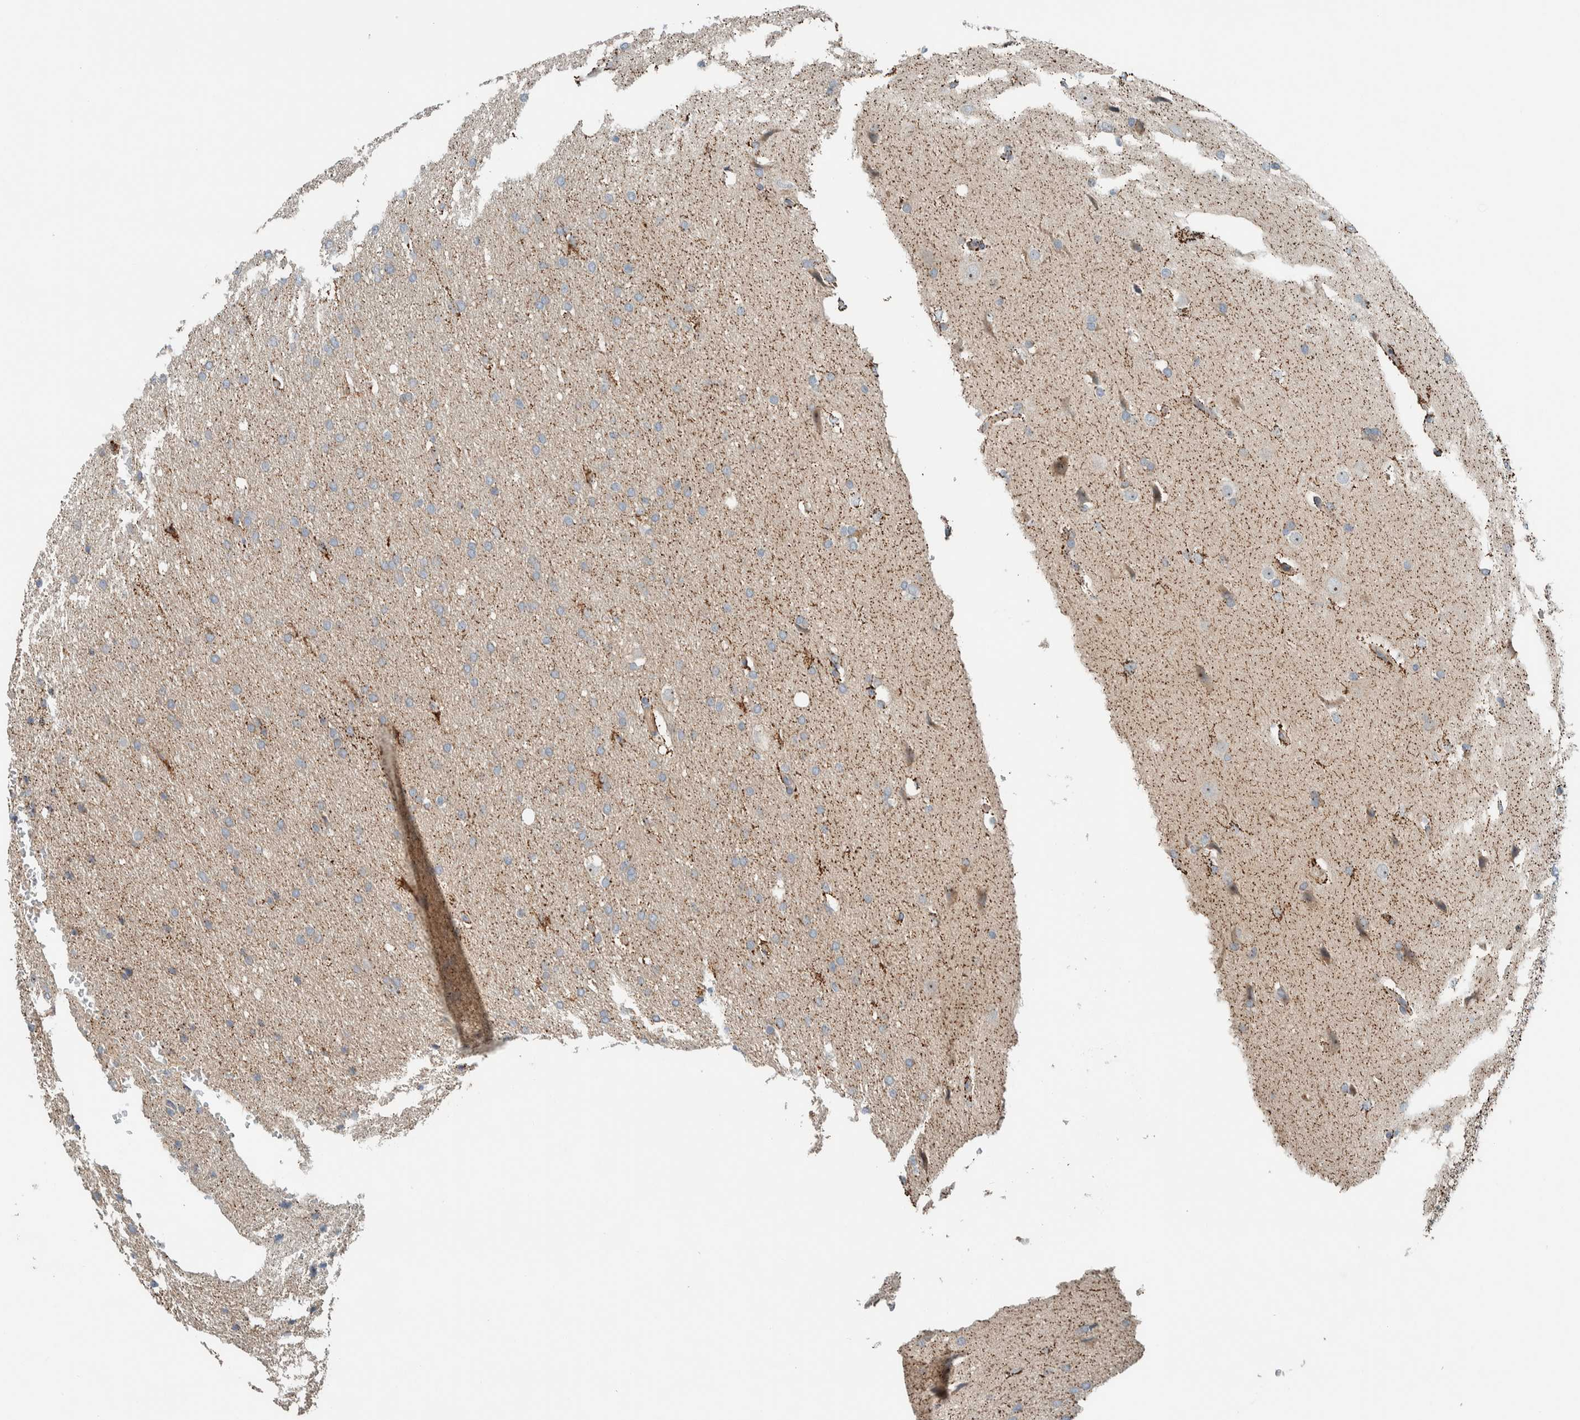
{"staining": {"intensity": "negative", "quantity": "none", "location": "none"}, "tissue": "glioma", "cell_type": "Tumor cells", "image_type": "cancer", "snomed": [{"axis": "morphology", "description": "Glioma, malignant, Low grade"}, {"axis": "topography", "description": "Brain"}], "caption": "Human glioma stained for a protein using IHC exhibits no staining in tumor cells.", "gene": "SLFN12L", "patient": {"sex": "female", "age": 37}}